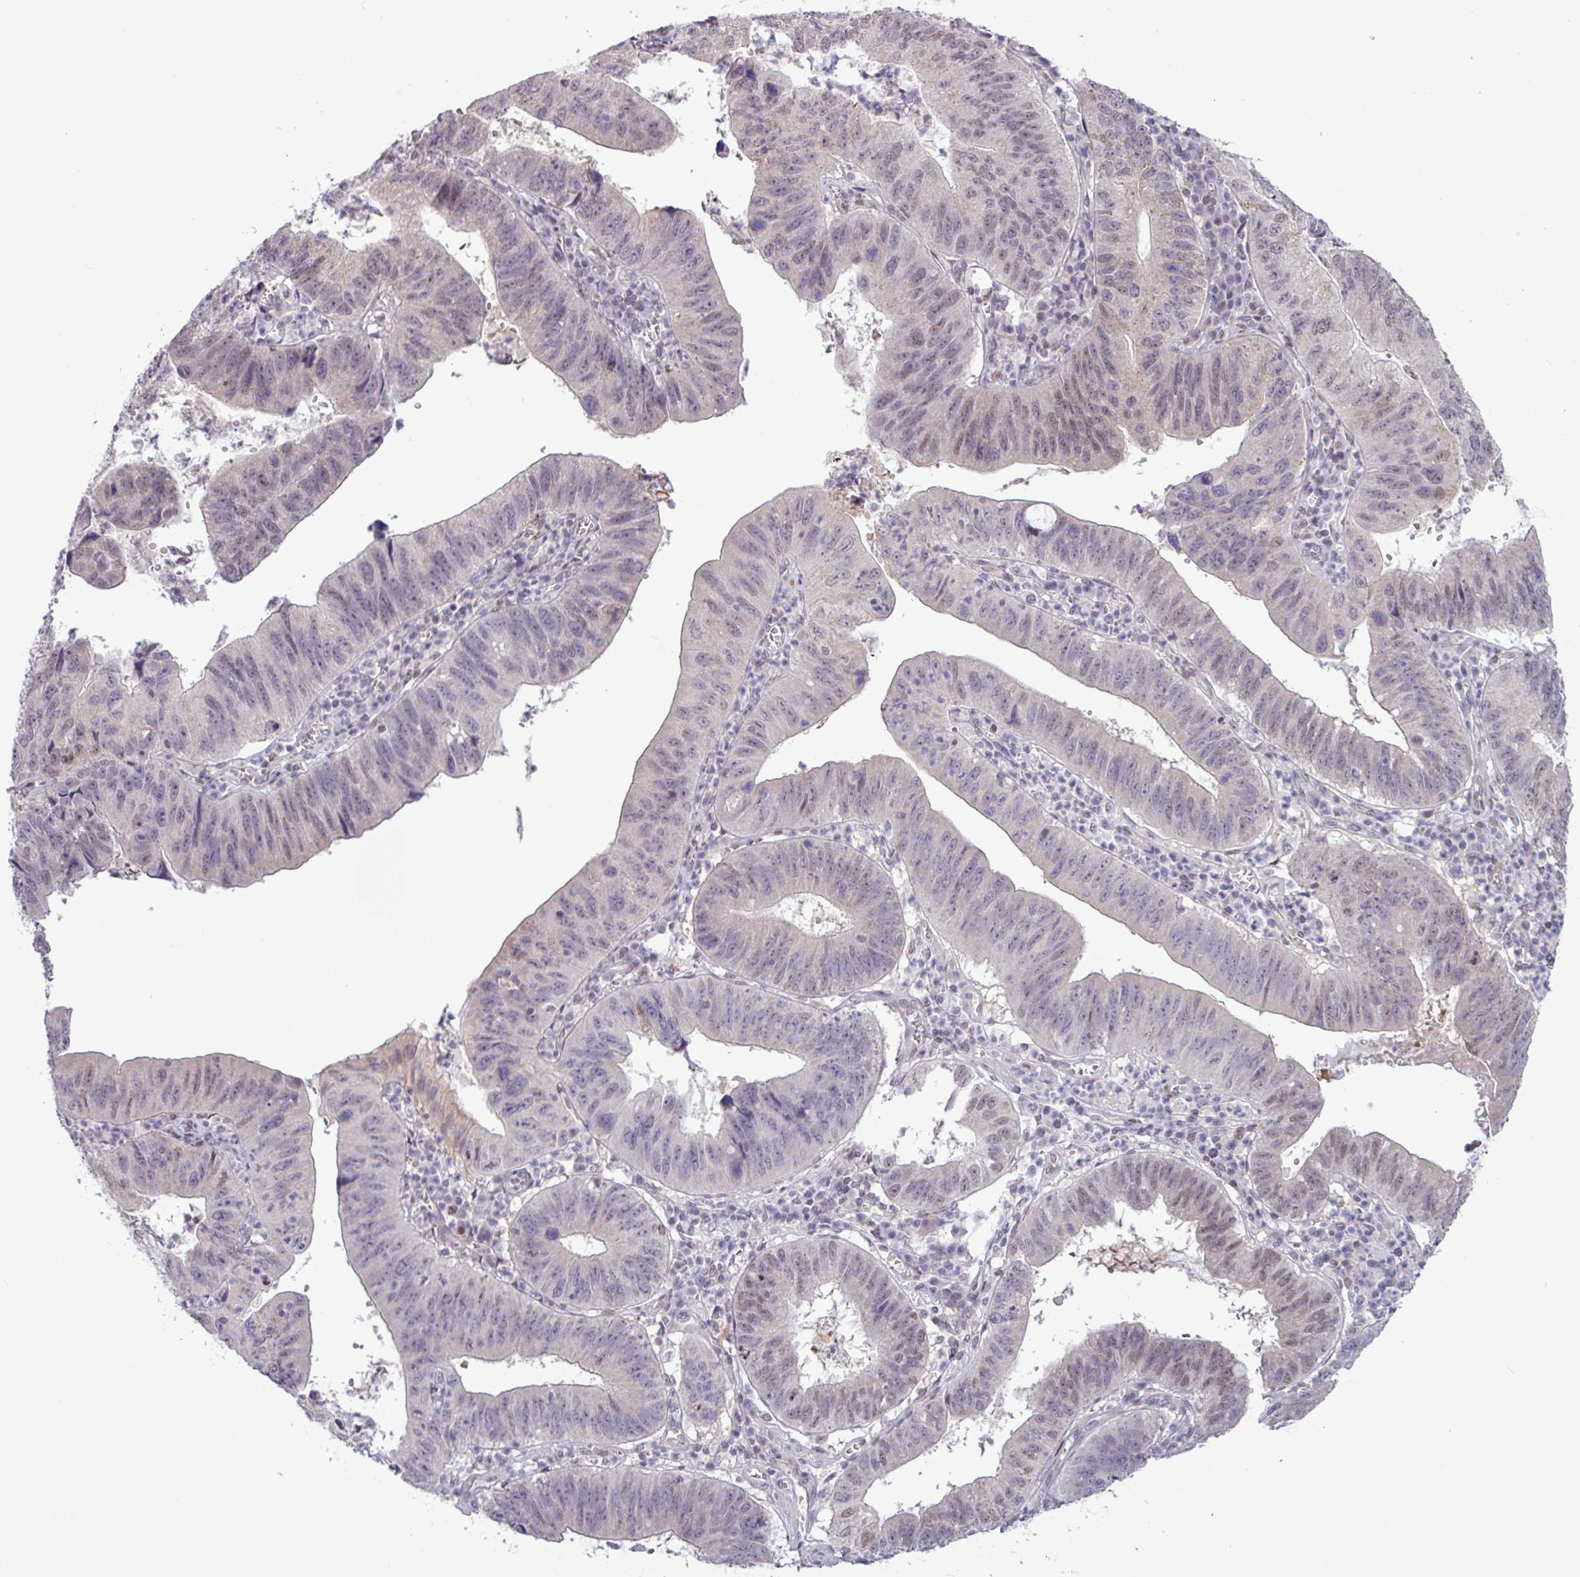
{"staining": {"intensity": "moderate", "quantity": "<25%", "location": "nuclear"}, "tissue": "stomach cancer", "cell_type": "Tumor cells", "image_type": "cancer", "snomed": [{"axis": "morphology", "description": "Adenocarcinoma, NOS"}, {"axis": "topography", "description": "Stomach"}], "caption": "Protein expression analysis of stomach adenocarcinoma reveals moderate nuclear positivity in approximately <25% of tumor cells. (Stains: DAB in brown, nuclei in blue, Microscopy: brightfield microscopy at high magnification).", "gene": "RTL3", "patient": {"sex": "male", "age": 59}}